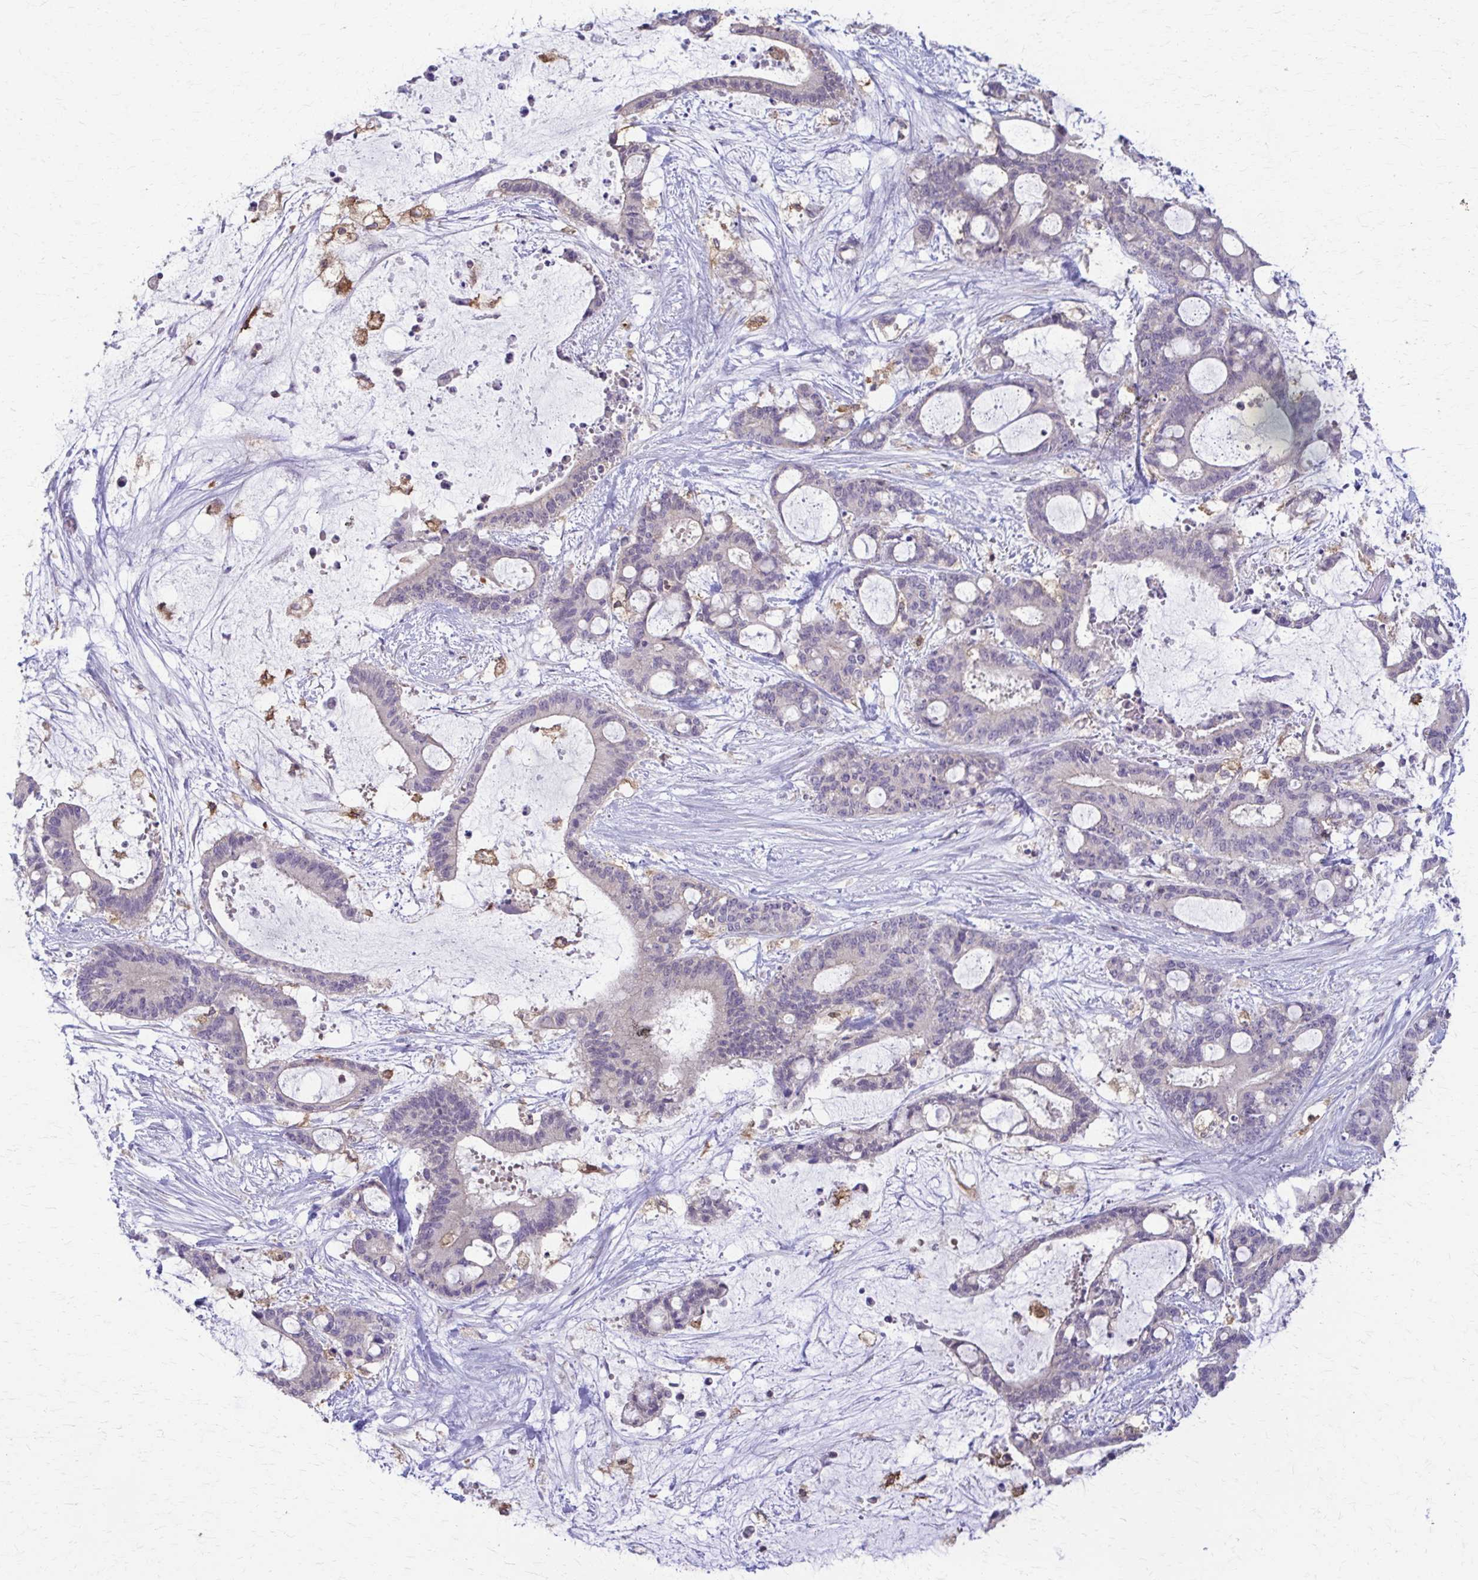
{"staining": {"intensity": "negative", "quantity": "none", "location": "none"}, "tissue": "liver cancer", "cell_type": "Tumor cells", "image_type": "cancer", "snomed": [{"axis": "morphology", "description": "Normal tissue, NOS"}, {"axis": "morphology", "description": "Cholangiocarcinoma"}, {"axis": "topography", "description": "Liver"}, {"axis": "topography", "description": "Peripheral nerve tissue"}], "caption": "The image shows no significant expression in tumor cells of liver cancer (cholangiocarcinoma).", "gene": "PIK3AP1", "patient": {"sex": "female", "age": 73}}